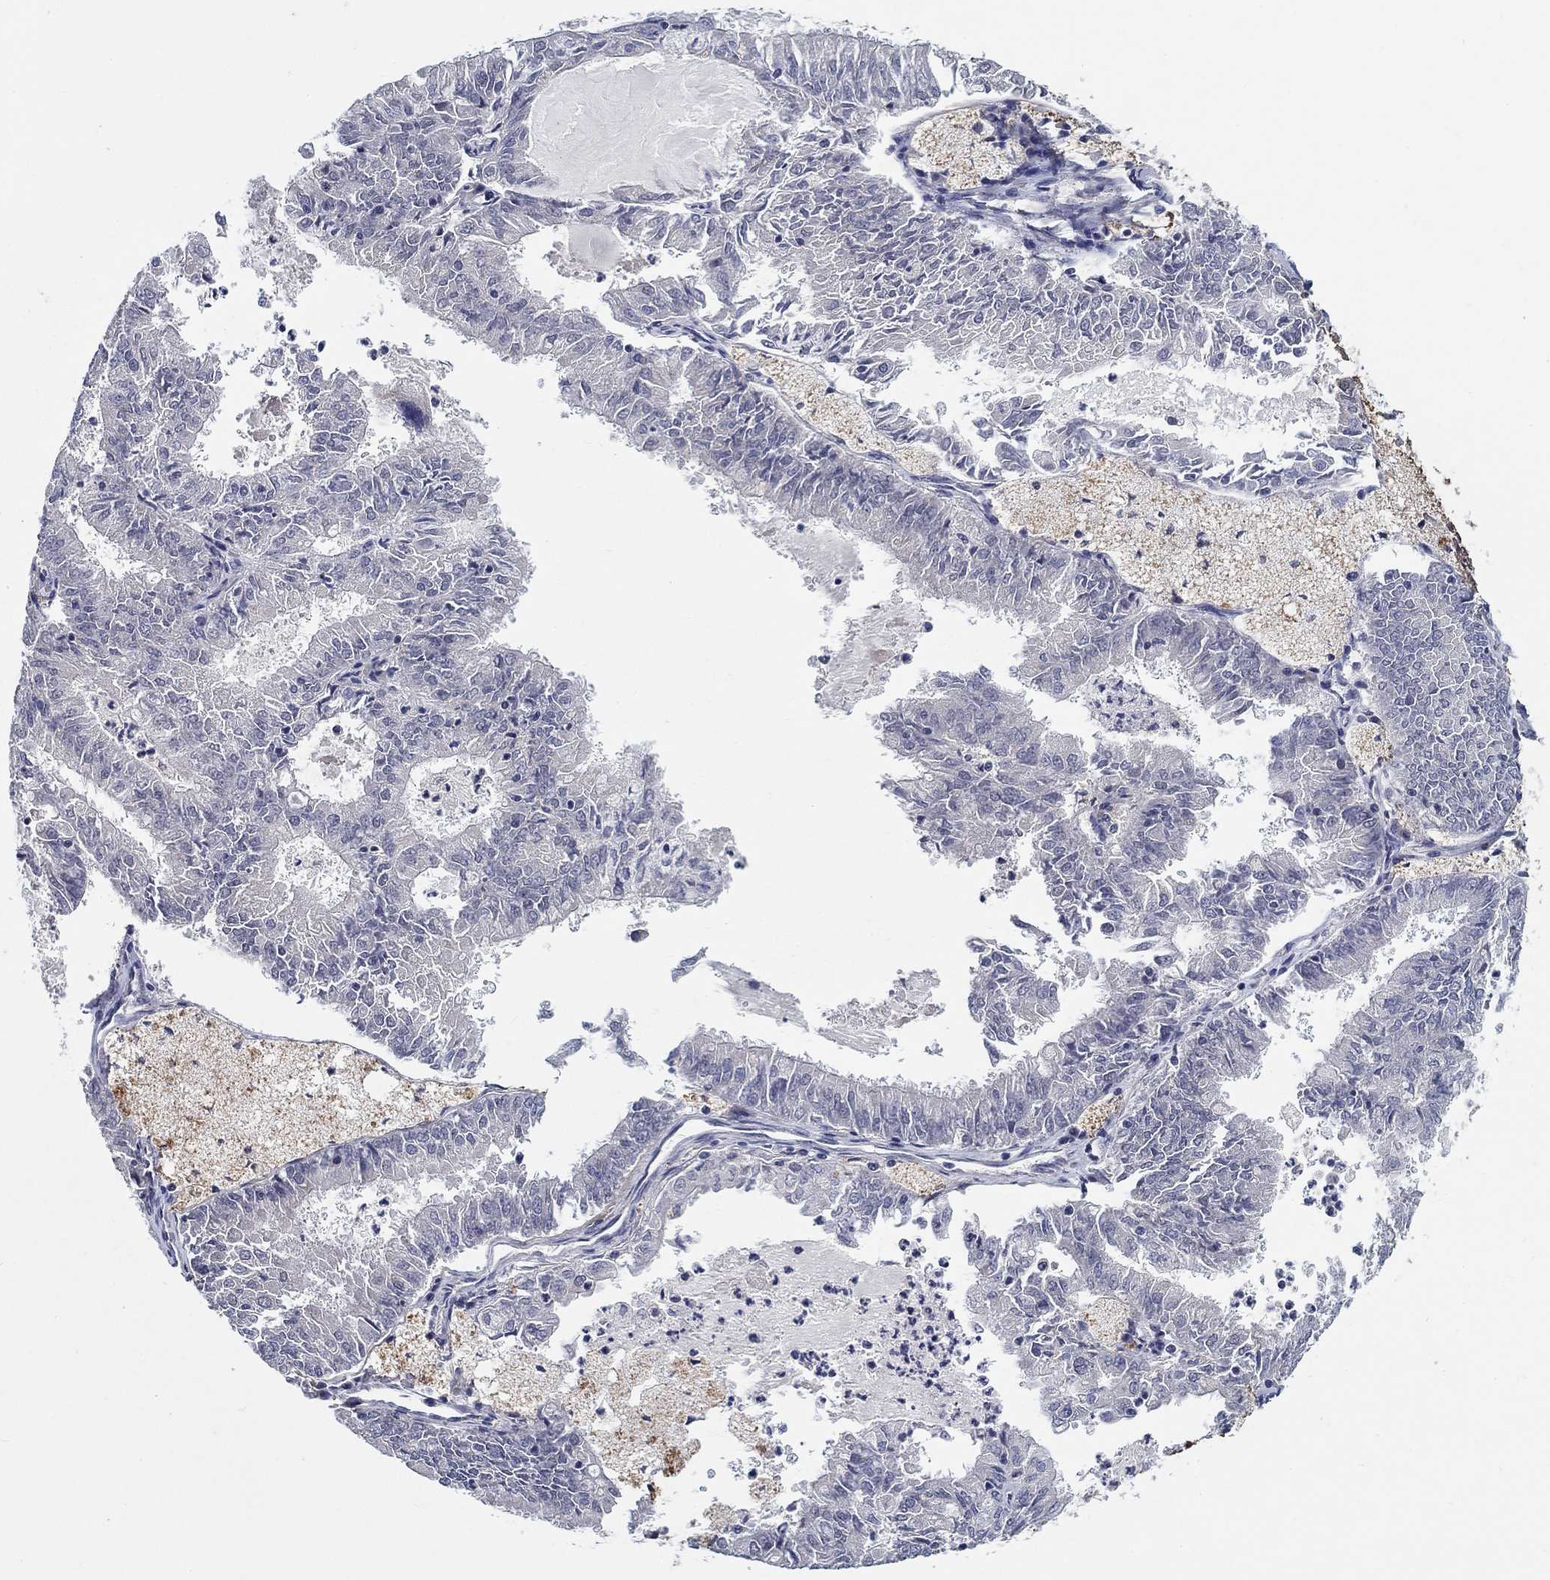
{"staining": {"intensity": "negative", "quantity": "none", "location": "none"}, "tissue": "endometrial cancer", "cell_type": "Tumor cells", "image_type": "cancer", "snomed": [{"axis": "morphology", "description": "Adenocarcinoma, NOS"}, {"axis": "topography", "description": "Endometrium"}], "caption": "A photomicrograph of endometrial adenocarcinoma stained for a protein displays no brown staining in tumor cells.", "gene": "PROZ", "patient": {"sex": "female", "age": 57}}